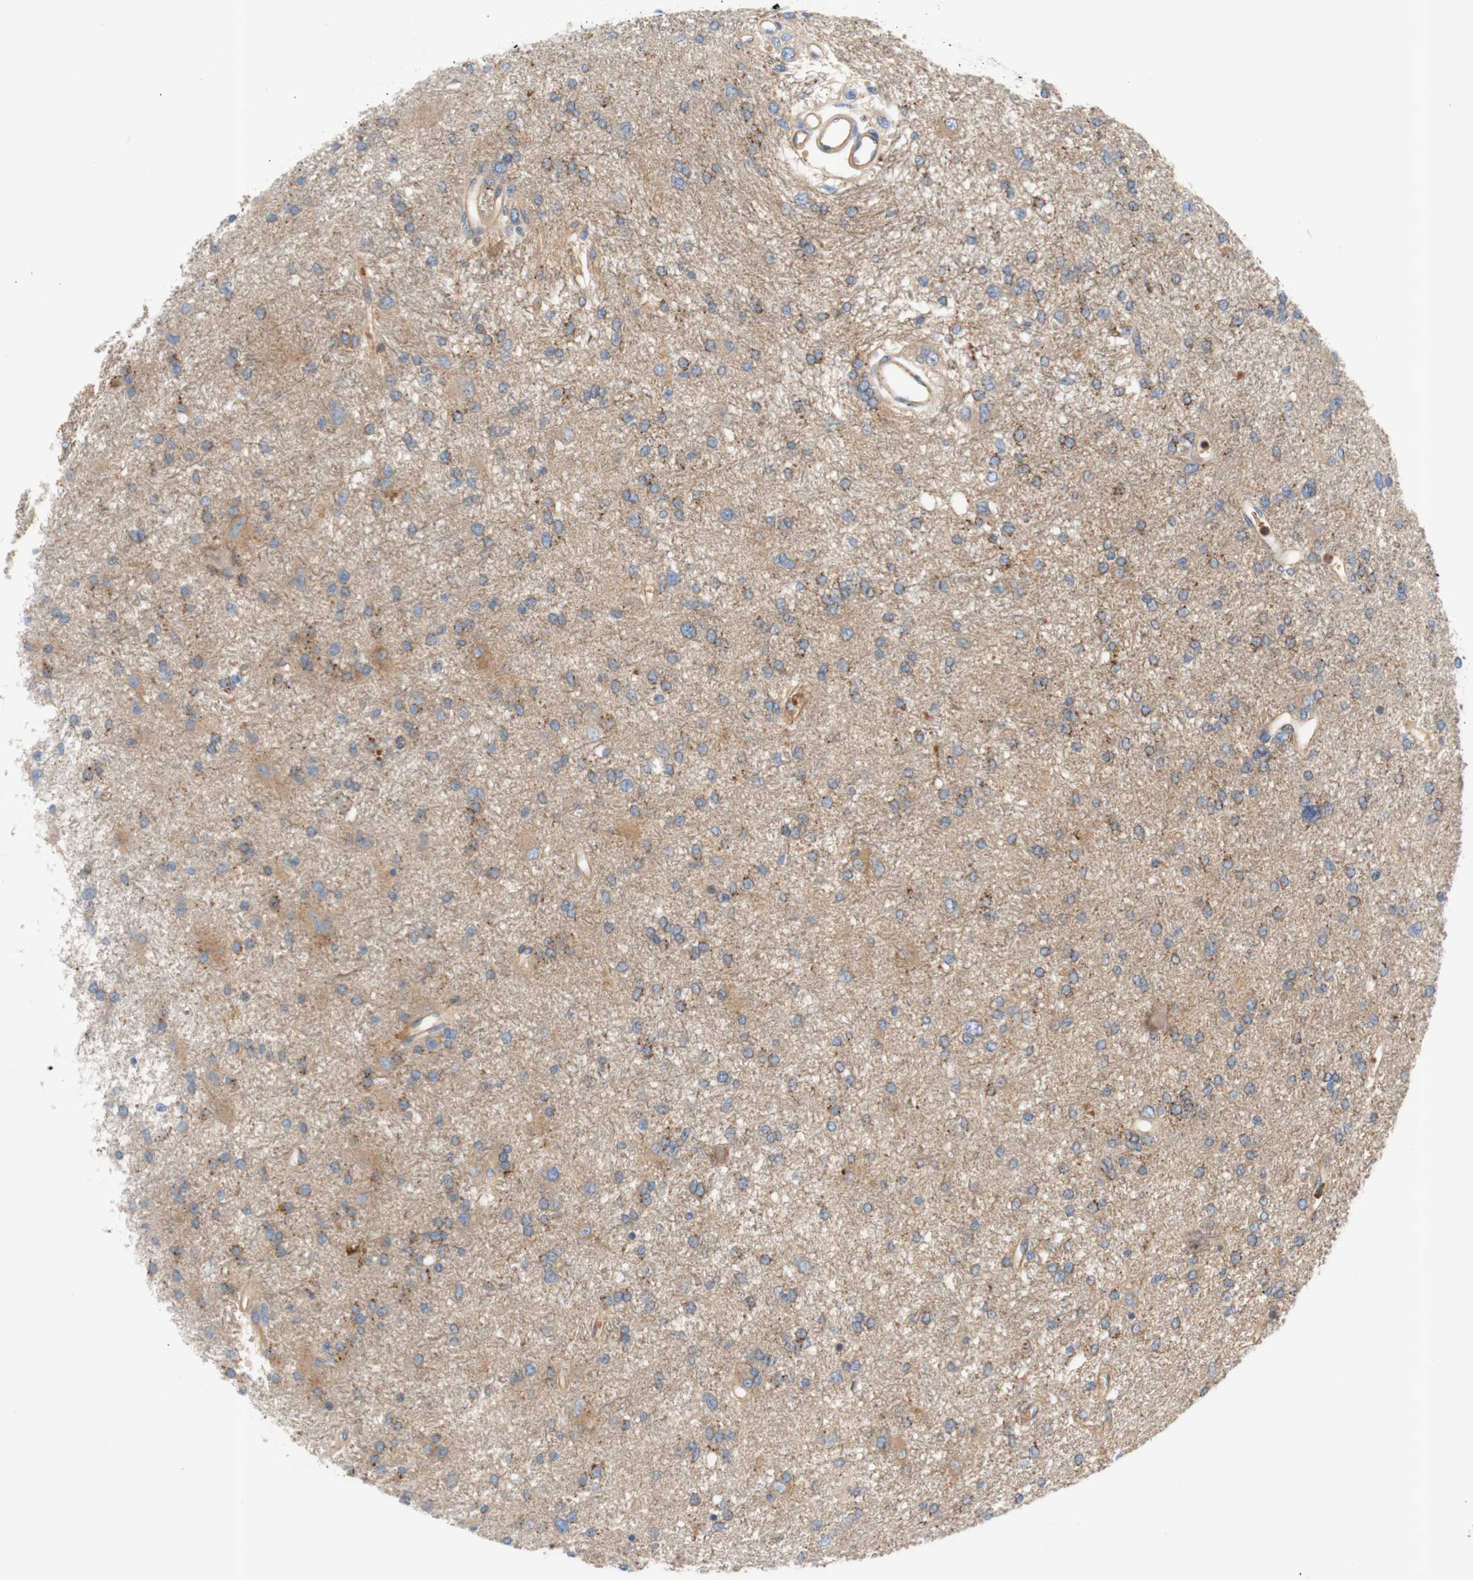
{"staining": {"intensity": "weak", "quantity": "25%-75%", "location": "cytoplasmic/membranous"}, "tissue": "glioma", "cell_type": "Tumor cells", "image_type": "cancer", "snomed": [{"axis": "morphology", "description": "Glioma, malignant, High grade"}, {"axis": "topography", "description": "Brain"}], "caption": "Immunohistochemistry (IHC) of human glioma displays low levels of weak cytoplasmic/membranous staining in about 25%-75% of tumor cells. The staining is performed using DAB brown chromogen to label protein expression. The nuclei are counter-stained blue using hematoxylin.", "gene": "STOM", "patient": {"sex": "female", "age": 59}}